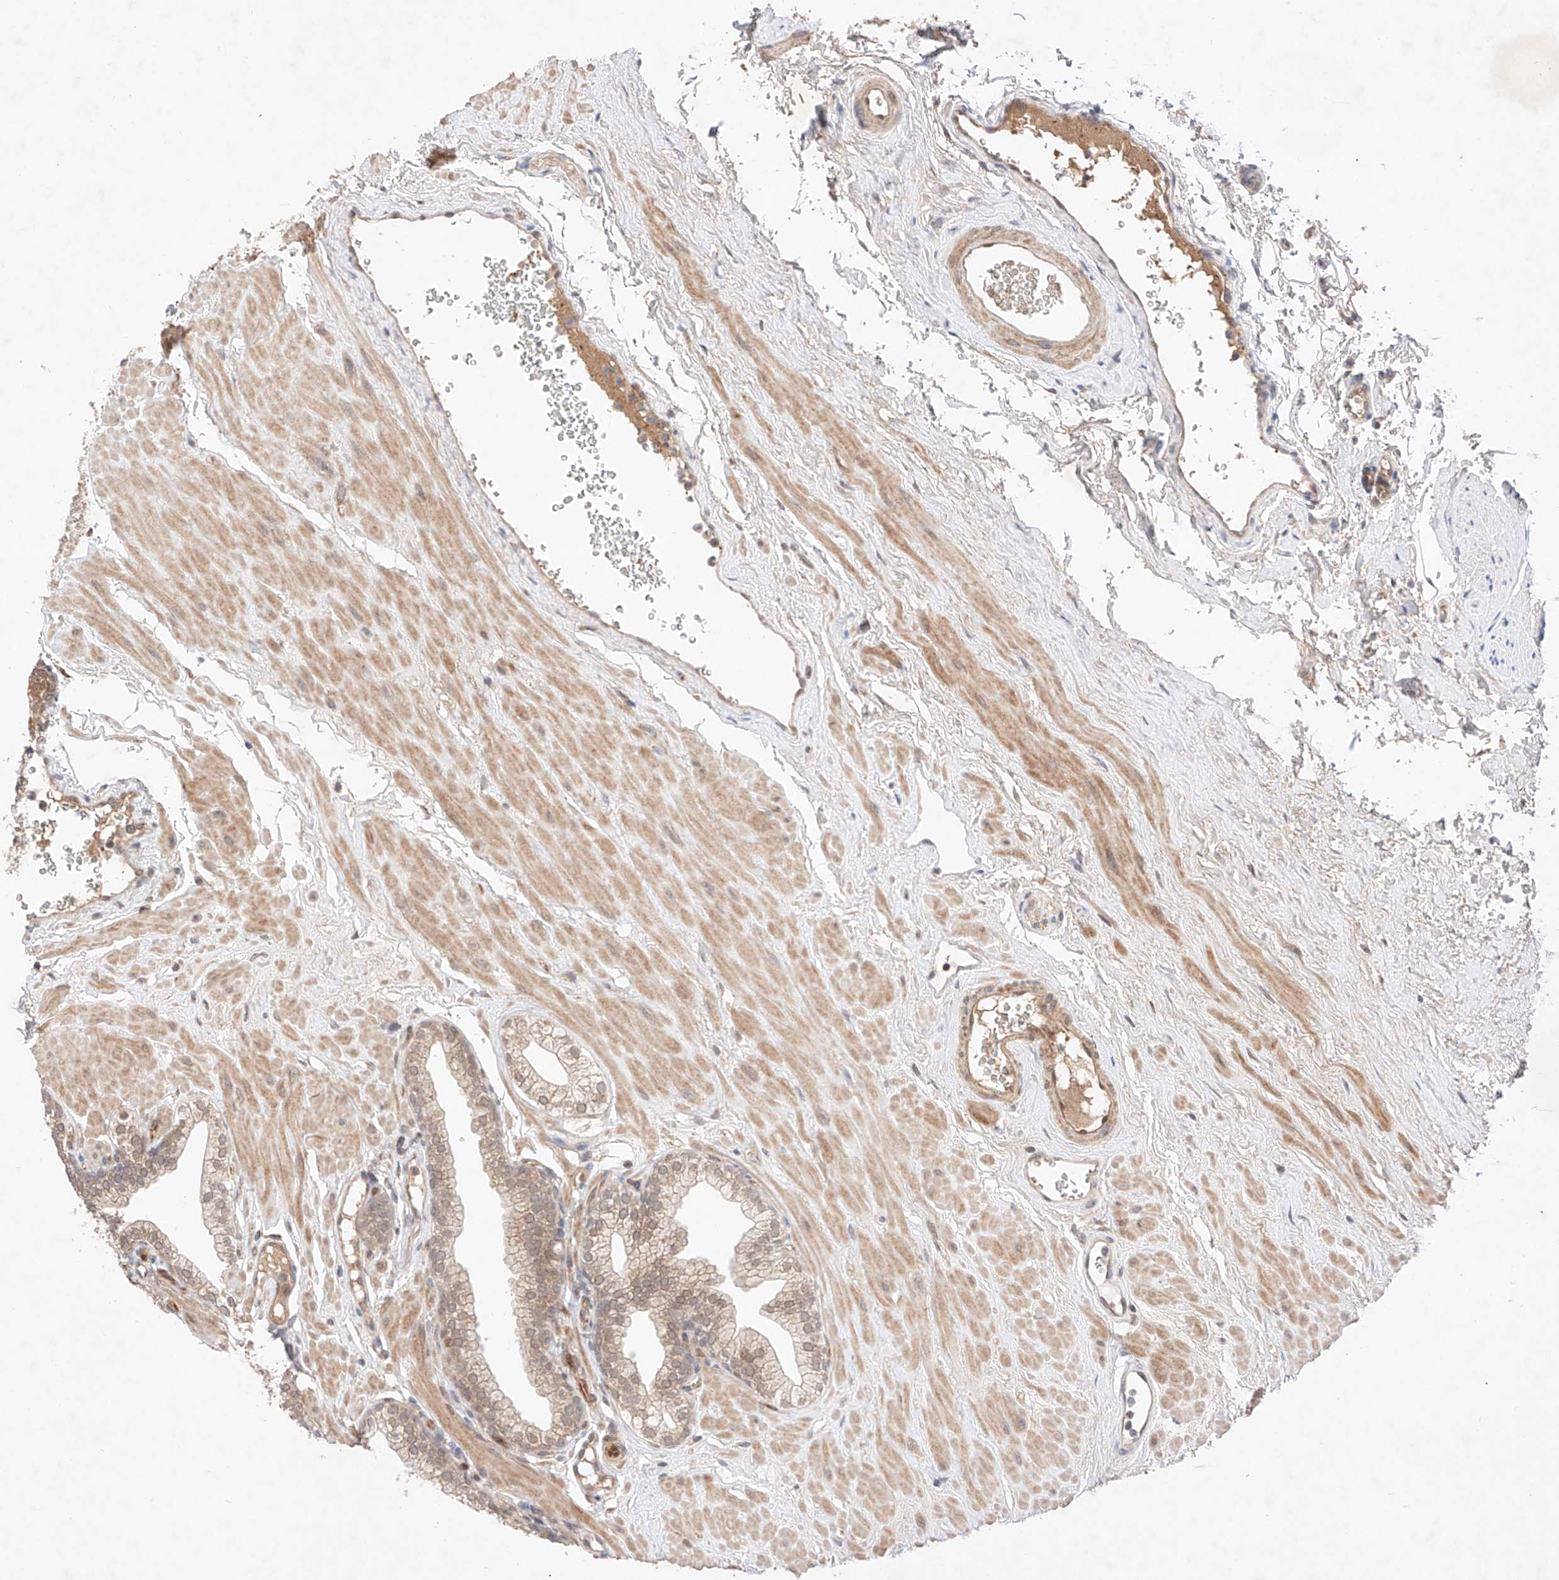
{"staining": {"intensity": "weak", "quantity": "25%-75%", "location": "cytoplasmic/membranous,nuclear"}, "tissue": "prostate", "cell_type": "Glandular cells", "image_type": "normal", "snomed": [{"axis": "morphology", "description": "Normal tissue, NOS"}, {"axis": "morphology", "description": "Urothelial carcinoma, Low grade"}, {"axis": "topography", "description": "Urinary bladder"}, {"axis": "topography", "description": "Prostate"}], "caption": "This is a micrograph of IHC staining of normal prostate, which shows weak positivity in the cytoplasmic/membranous,nuclear of glandular cells.", "gene": "ZNF124", "patient": {"sex": "male", "age": 60}}